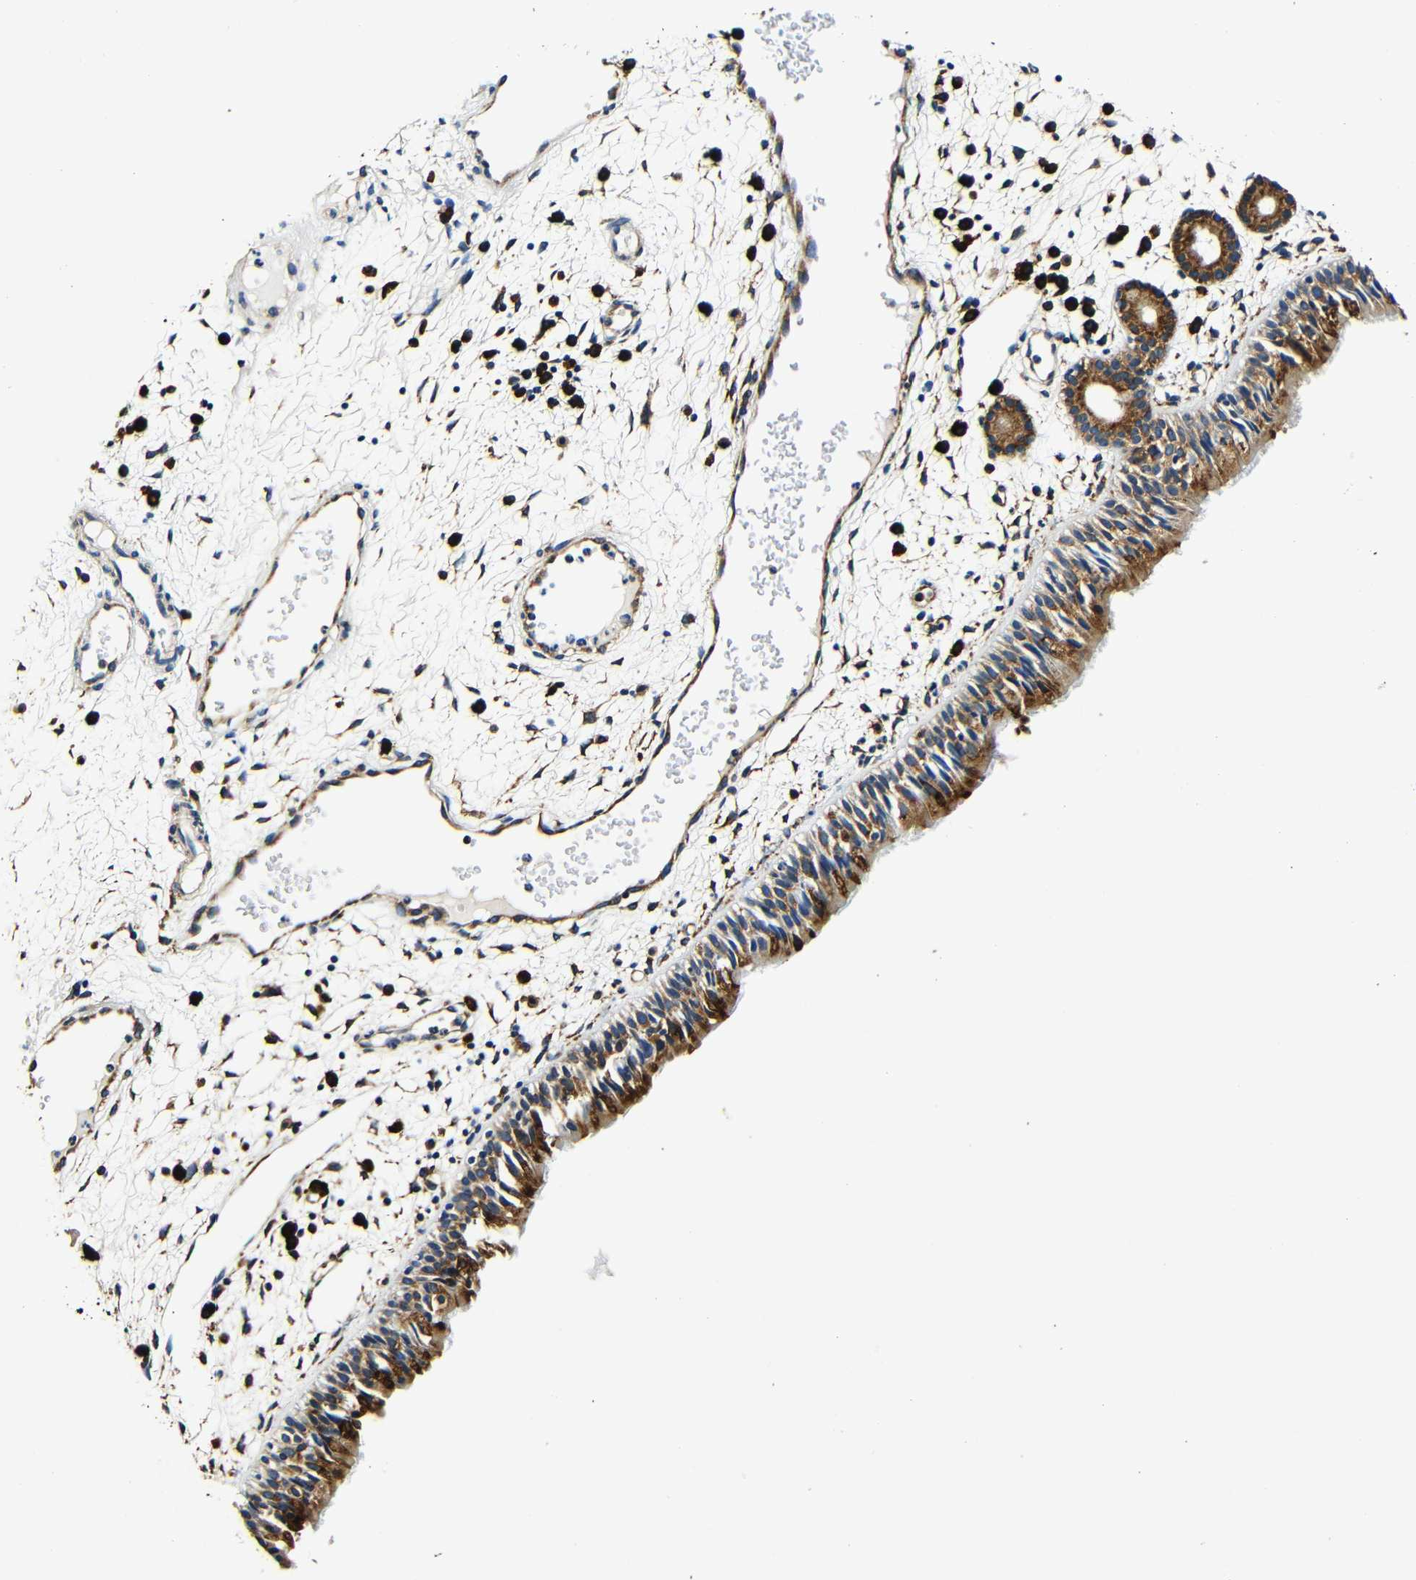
{"staining": {"intensity": "strong", "quantity": ">75%", "location": "cytoplasmic/membranous"}, "tissue": "nasopharynx", "cell_type": "Respiratory epithelial cells", "image_type": "normal", "snomed": [{"axis": "morphology", "description": "Normal tissue, NOS"}, {"axis": "morphology", "description": "Inflammation, NOS"}, {"axis": "topography", "description": "Nasopharynx"}], "caption": "Respiratory epithelial cells demonstrate high levels of strong cytoplasmic/membranous staining in about >75% of cells in benign human nasopharynx.", "gene": "RRBP1", "patient": {"sex": "female", "age": 55}}